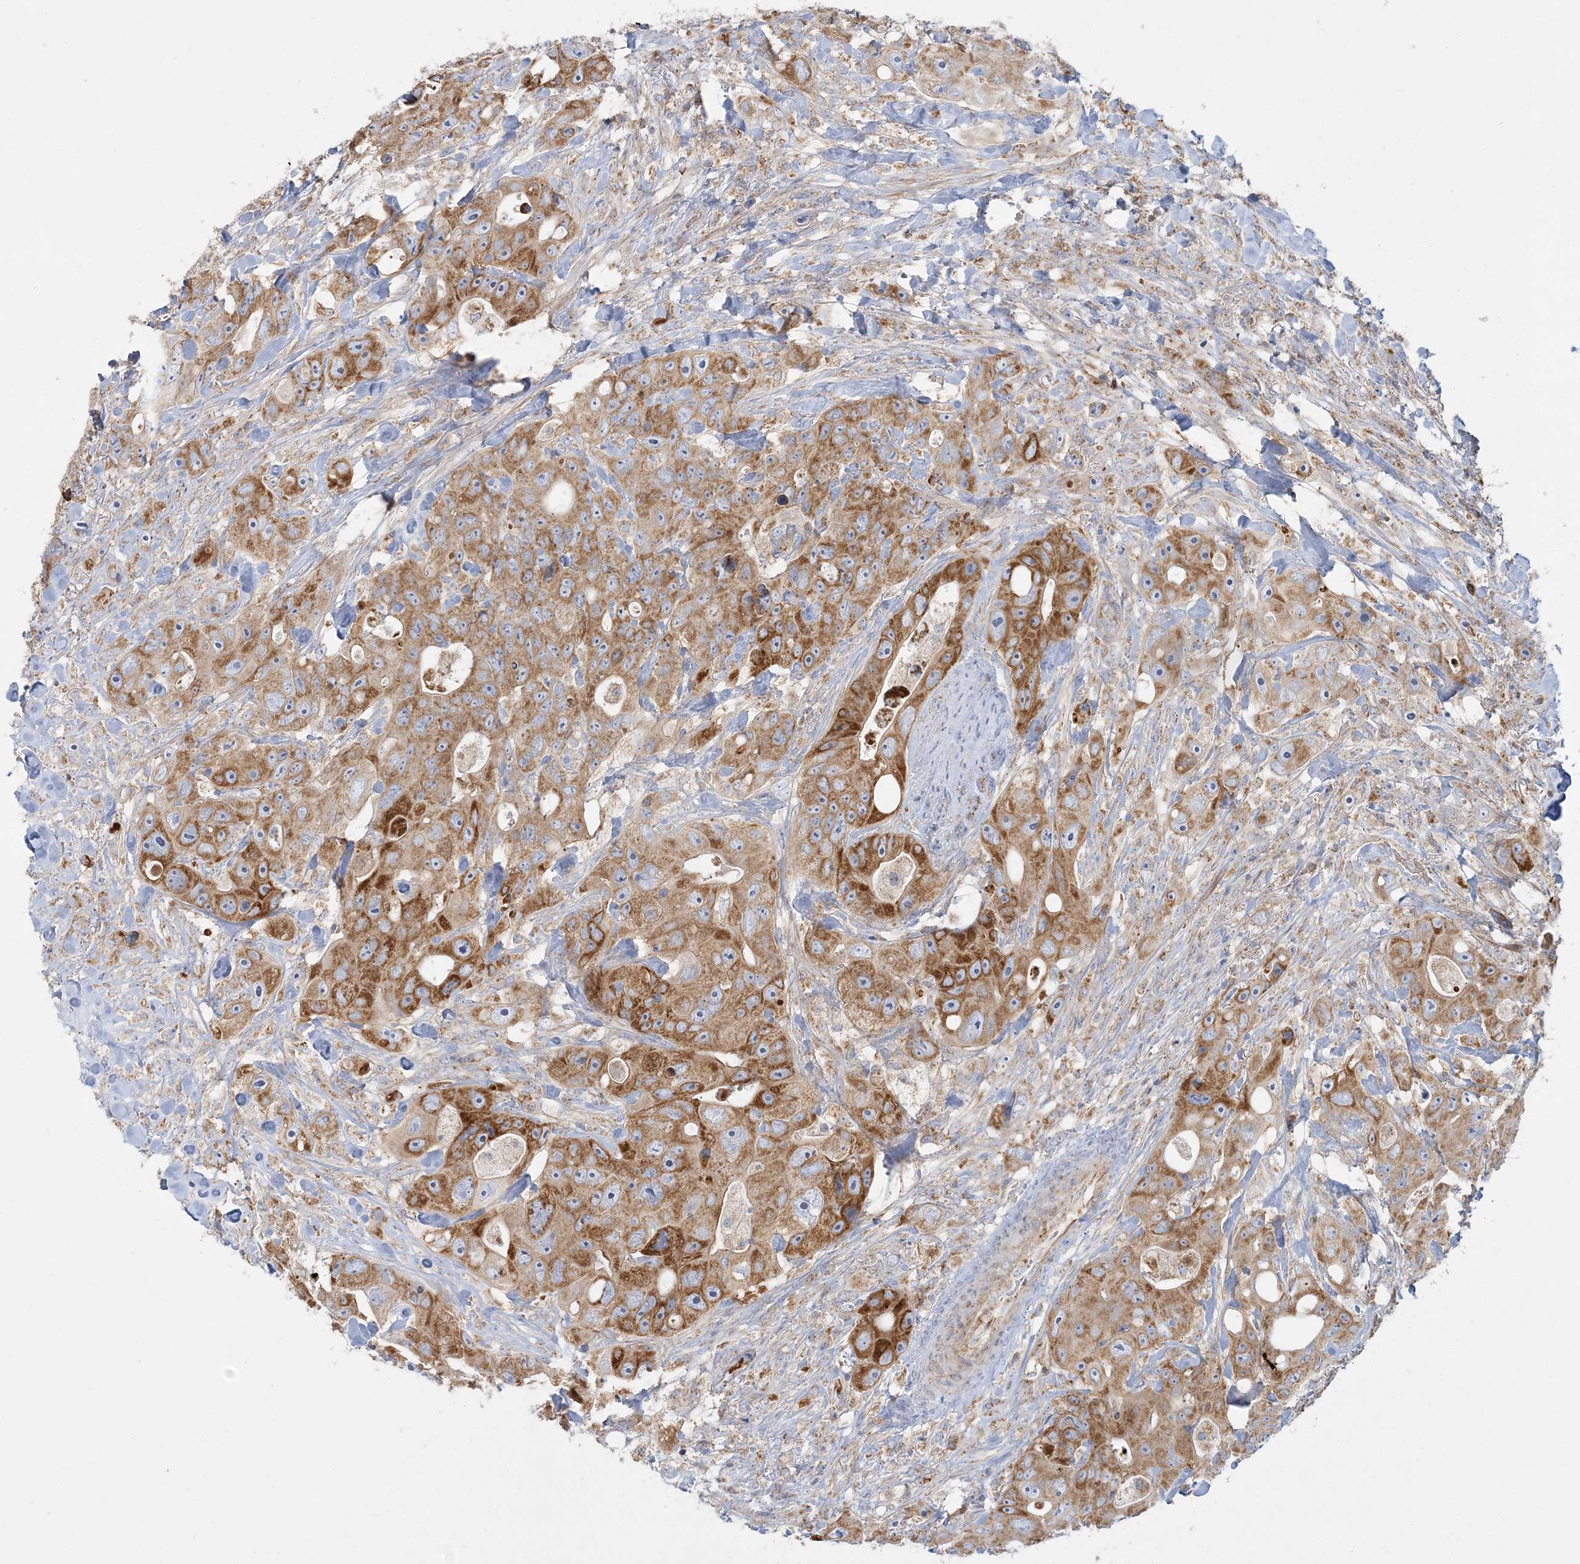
{"staining": {"intensity": "moderate", "quantity": ">75%", "location": "cytoplasmic/membranous"}, "tissue": "colorectal cancer", "cell_type": "Tumor cells", "image_type": "cancer", "snomed": [{"axis": "morphology", "description": "Adenocarcinoma, NOS"}, {"axis": "topography", "description": "Colon"}], "caption": "The image demonstrates staining of colorectal cancer (adenocarcinoma), revealing moderate cytoplasmic/membranous protein staining (brown color) within tumor cells.", "gene": "TBC1D14", "patient": {"sex": "female", "age": 46}}